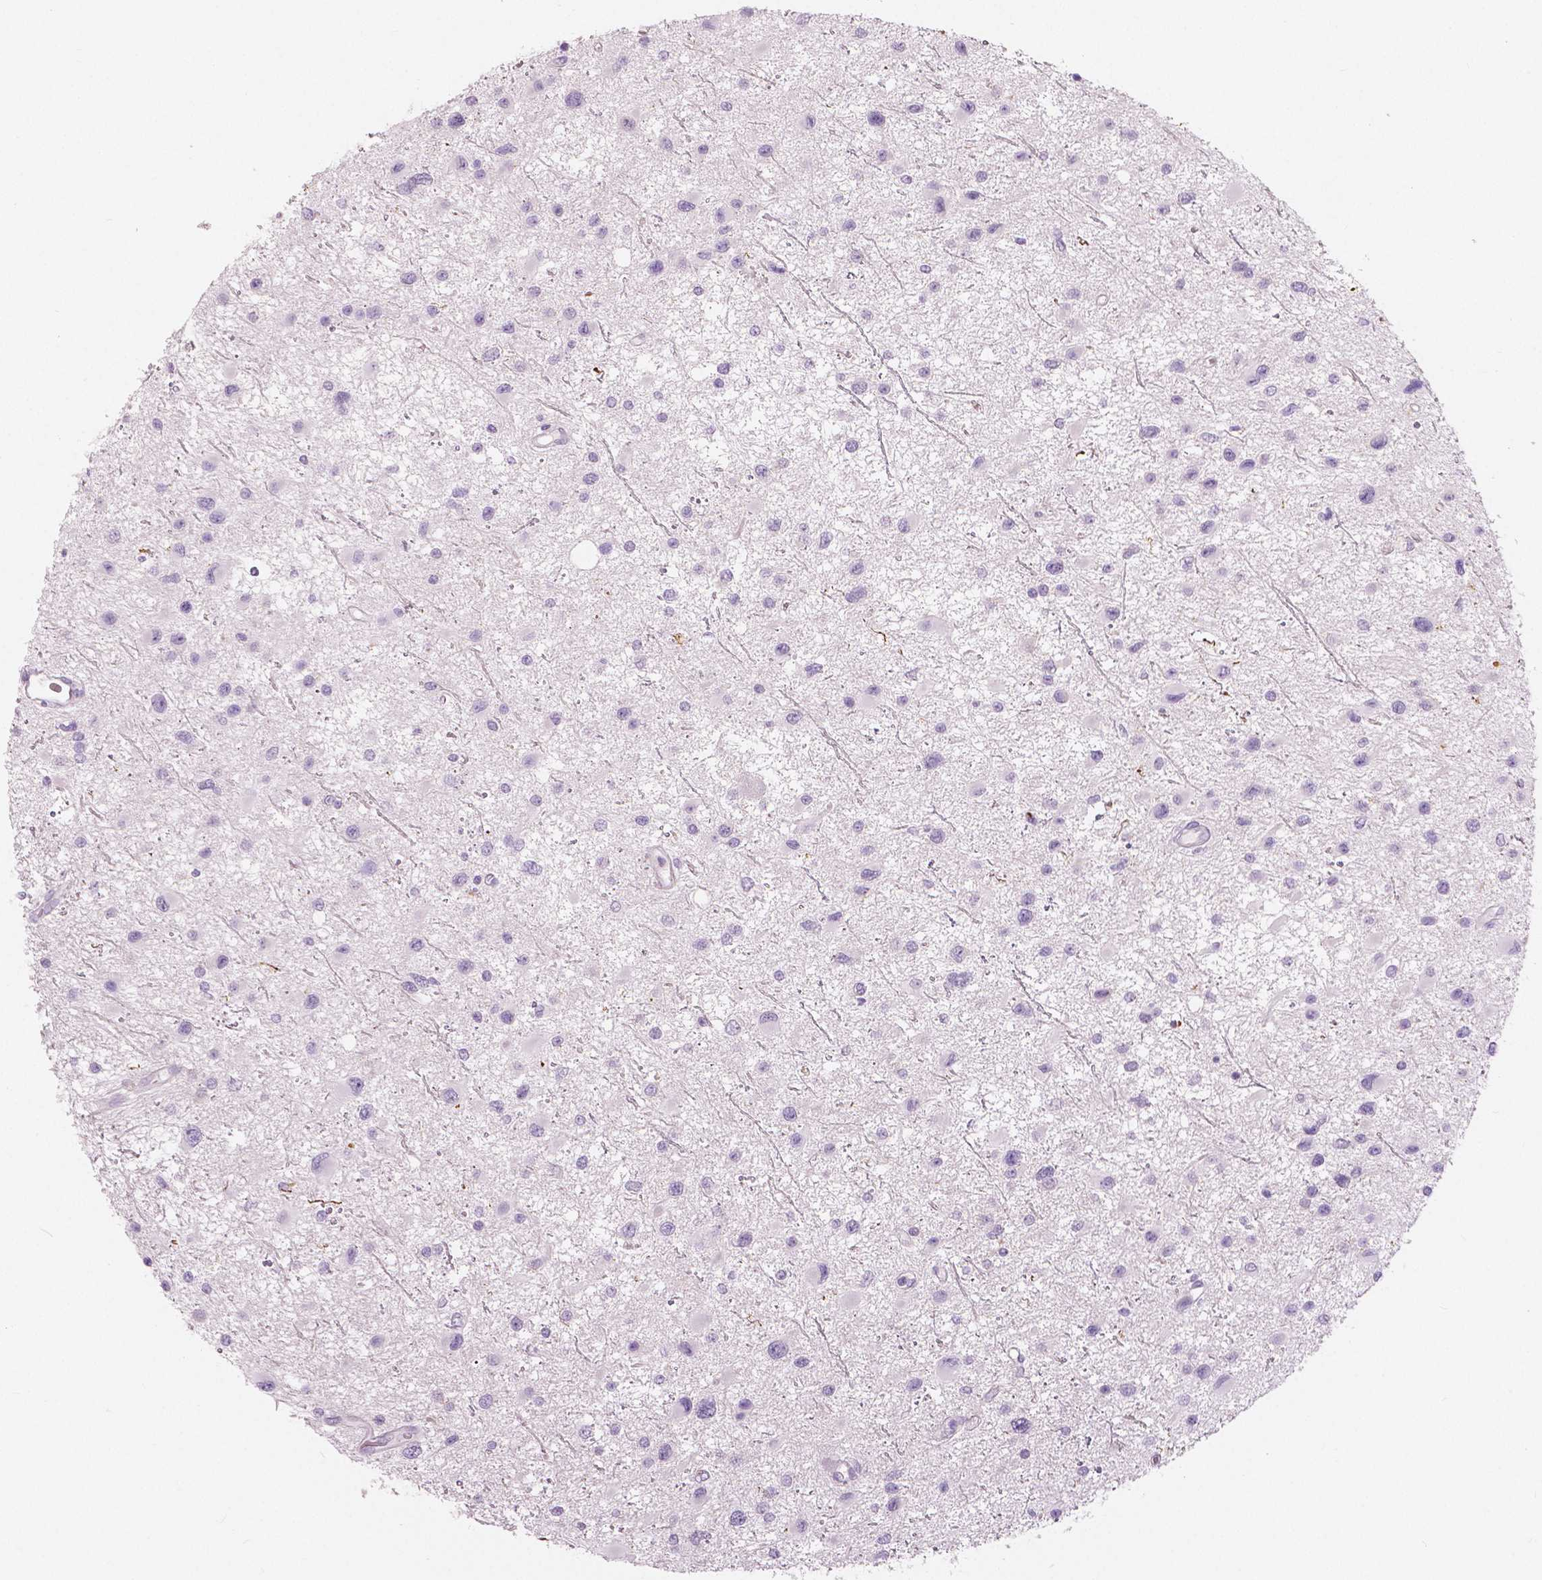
{"staining": {"intensity": "negative", "quantity": "none", "location": "none"}, "tissue": "glioma", "cell_type": "Tumor cells", "image_type": "cancer", "snomed": [{"axis": "morphology", "description": "Glioma, malignant, Low grade"}, {"axis": "topography", "description": "Brain"}], "caption": "IHC image of neoplastic tissue: human glioma stained with DAB reveals no significant protein staining in tumor cells.", "gene": "A4GNT", "patient": {"sex": "female", "age": 32}}